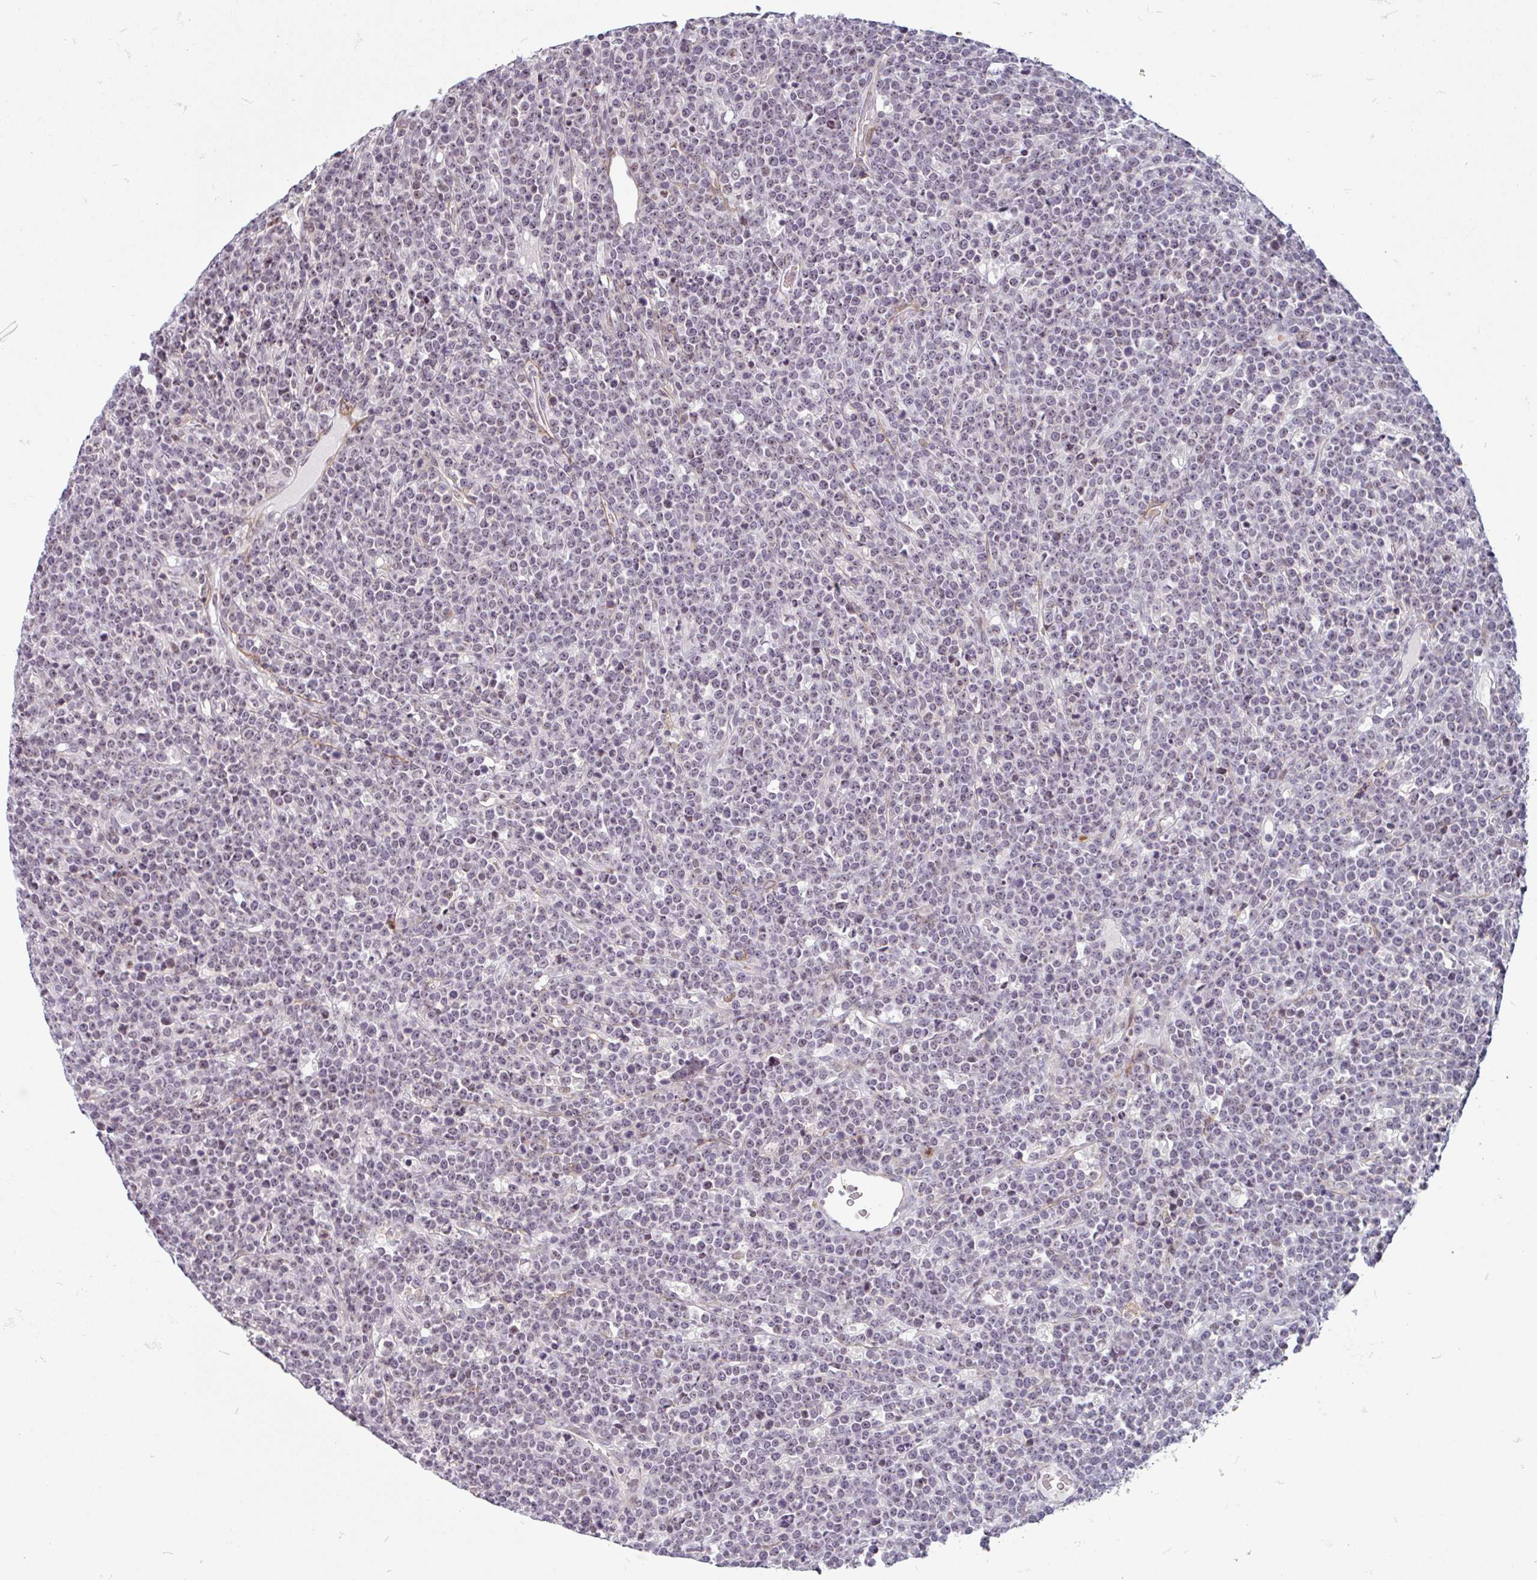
{"staining": {"intensity": "negative", "quantity": "none", "location": "none"}, "tissue": "lymphoma", "cell_type": "Tumor cells", "image_type": "cancer", "snomed": [{"axis": "morphology", "description": "Malignant lymphoma, non-Hodgkin's type, High grade"}, {"axis": "topography", "description": "Ovary"}], "caption": "Human lymphoma stained for a protein using immunohistochemistry reveals no positivity in tumor cells.", "gene": "TMEM119", "patient": {"sex": "female", "age": 56}}